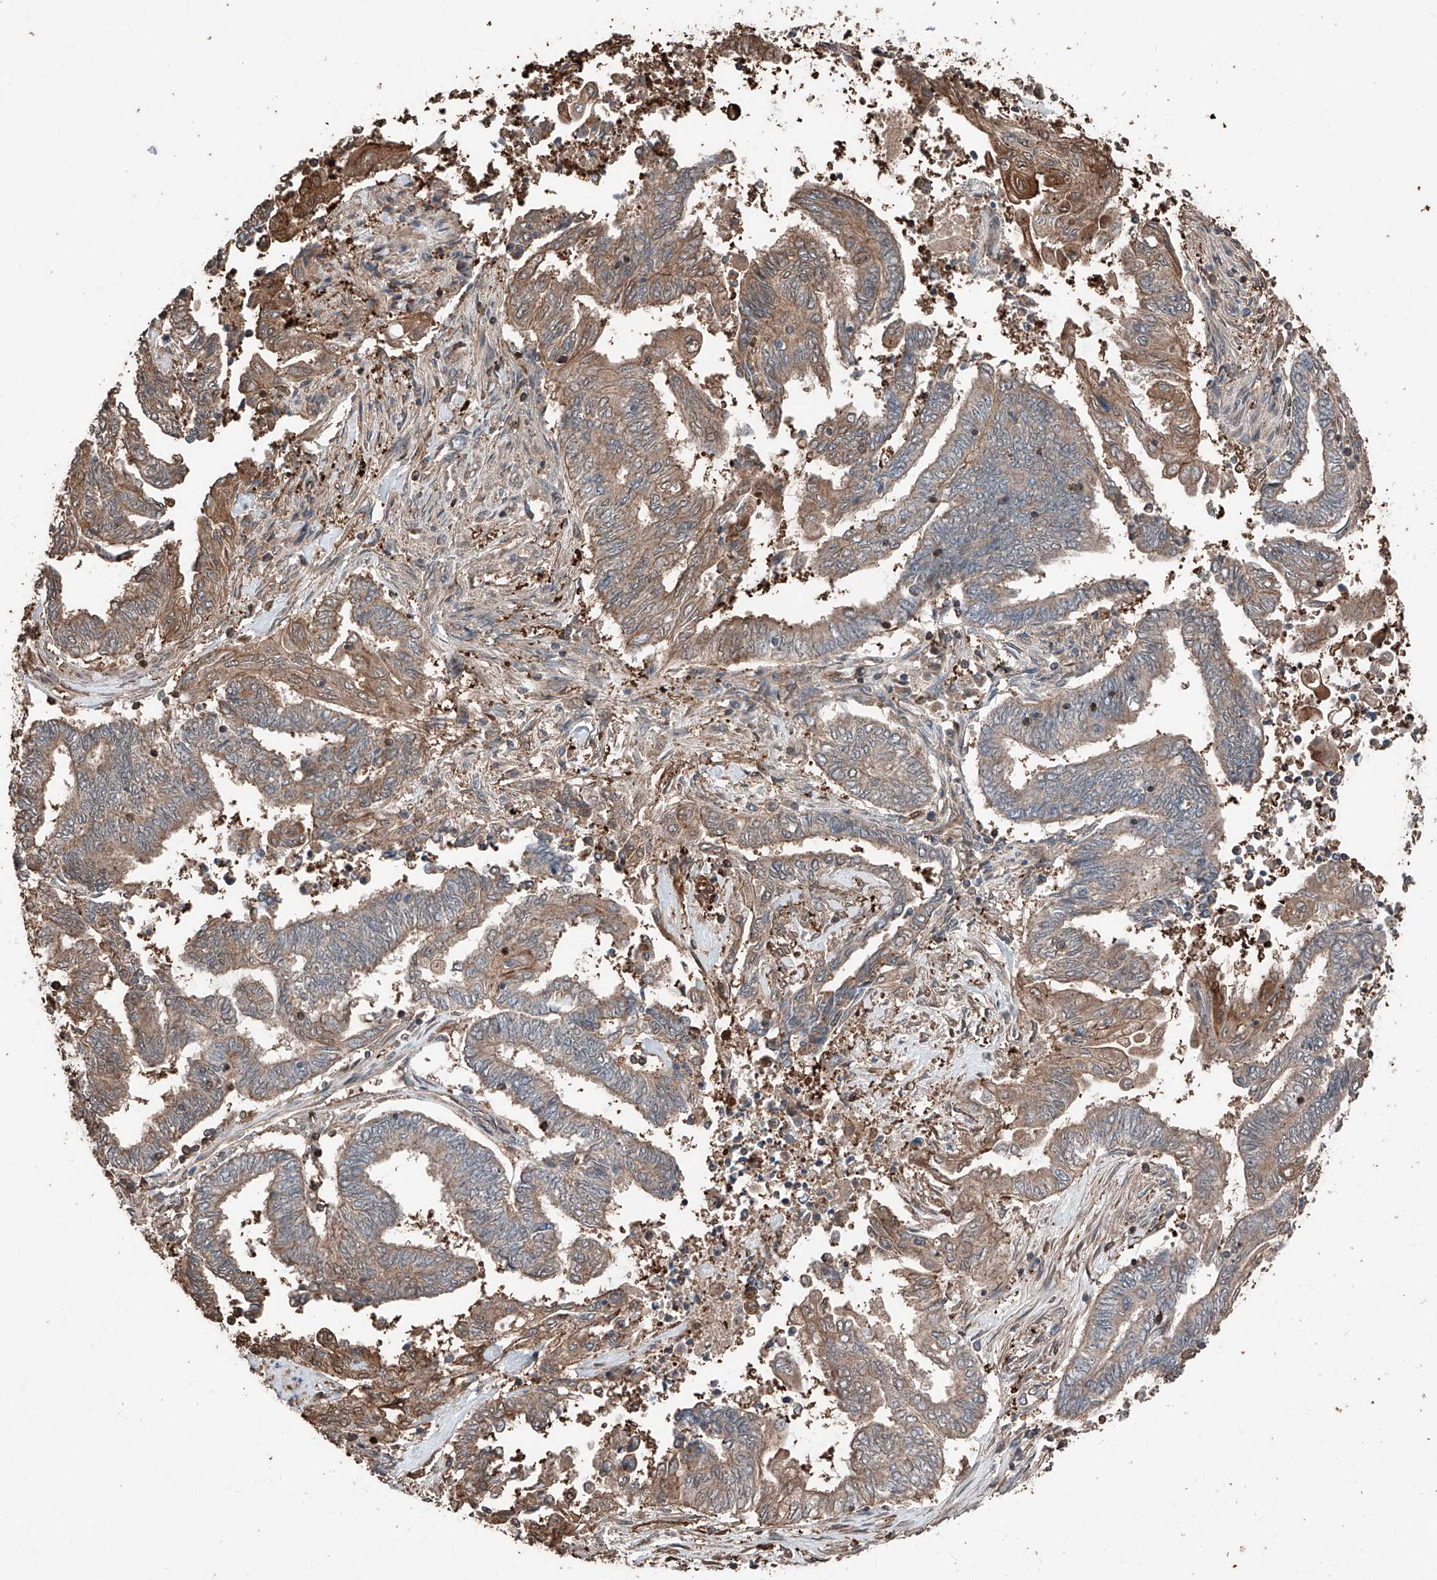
{"staining": {"intensity": "moderate", "quantity": "25%-75%", "location": "cytoplasmic/membranous"}, "tissue": "endometrial cancer", "cell_type": "Tumor cells", "image_type": "cancer", "snomed": [{"axis": "morphology", "description": "Adenocarcinoma, NOS"}, {"axis": "topography", "description": "Uterus"}, {"axis": "topography", "description": "Endometrium"}], "caption": "Protein expression analysis of adenocarcinoma (endometrial) demonstrates moderate cytoplasmic/membranous expression in about 25%-75% of tumor cells. Immunohistochemistry (ihc) stains the protein in brown and the nuclei are stained blue.", "gene": "RMND1", "patient": {"sex": "female", "age": 70}}